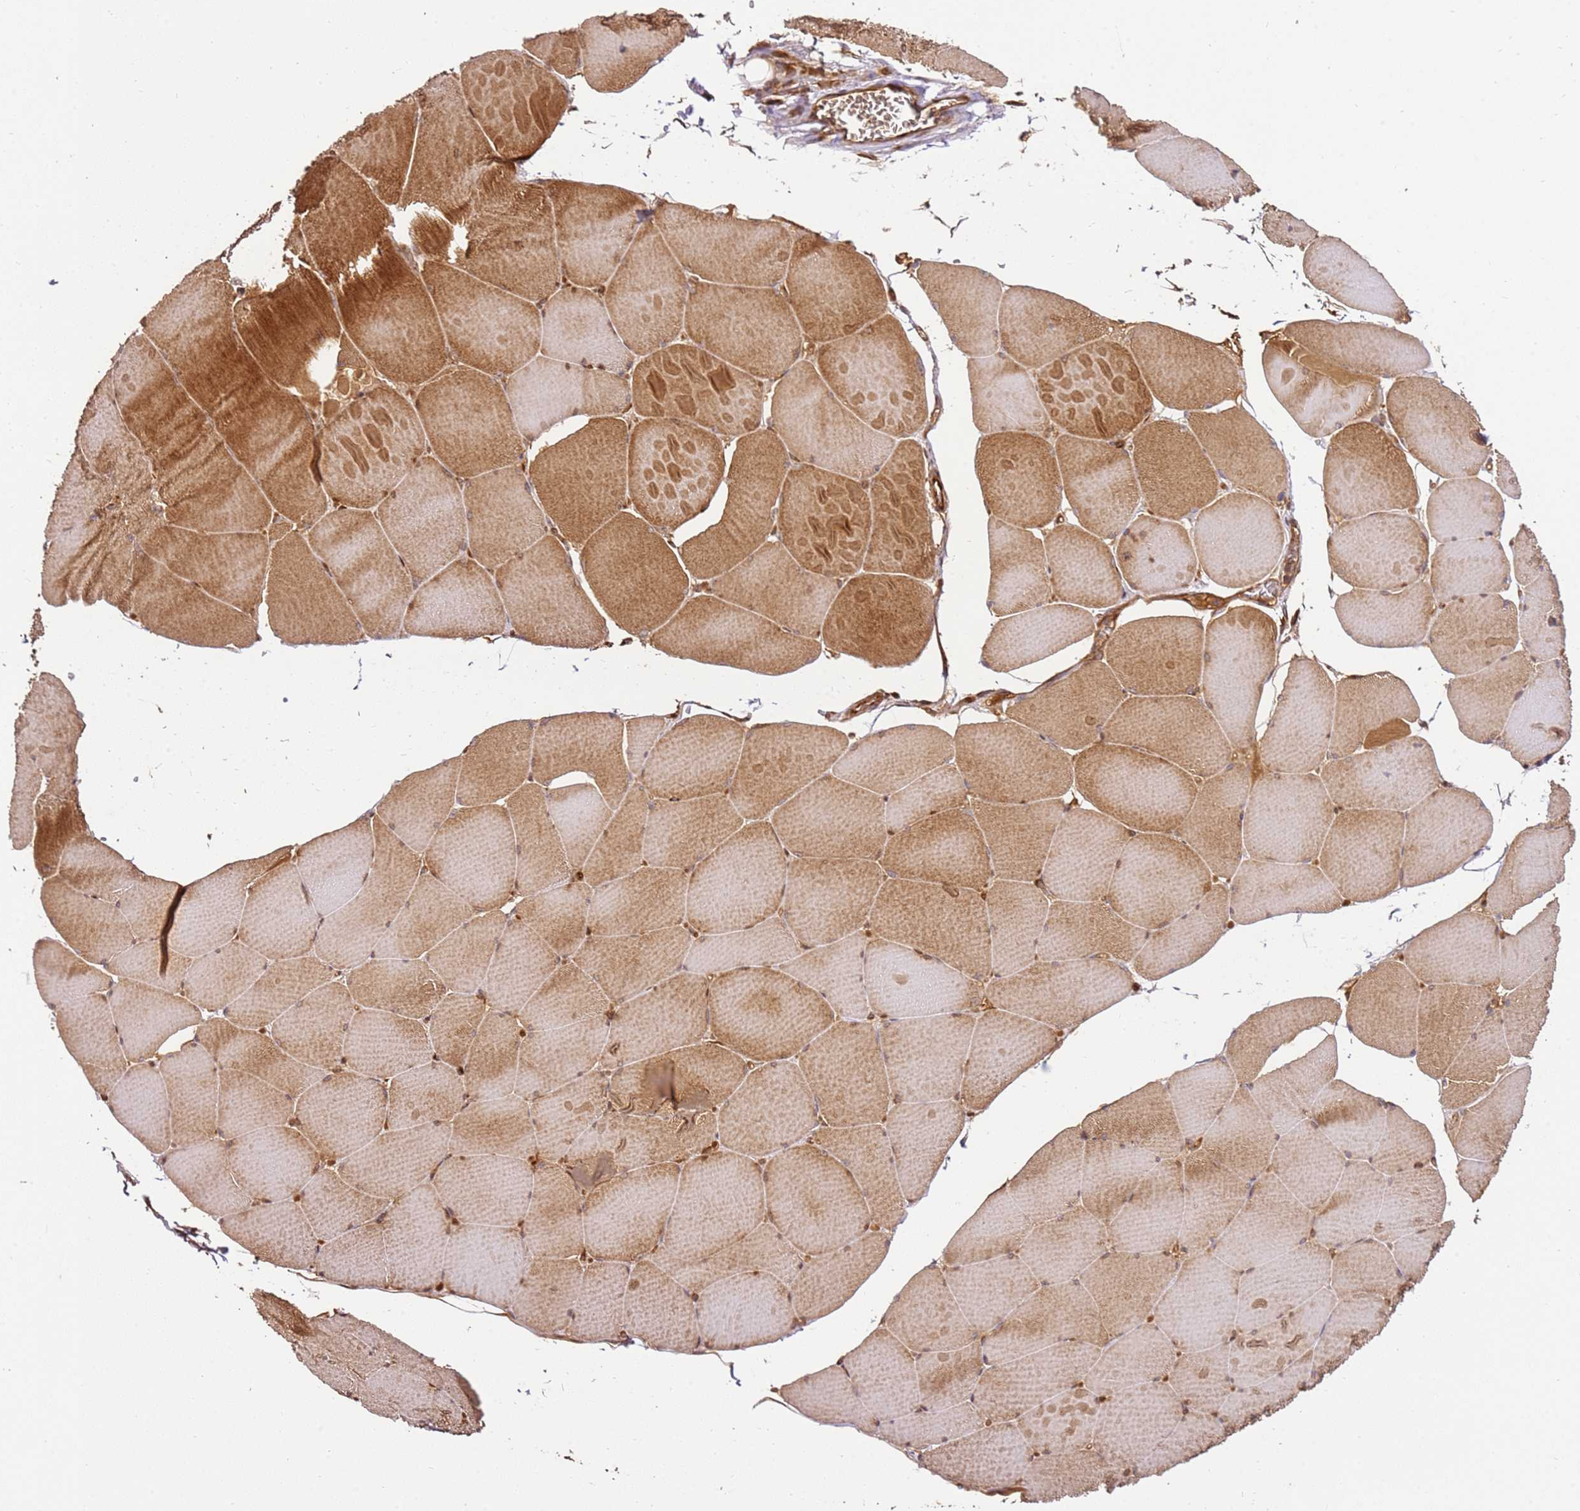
{"staining": {"intensity": "moderate", "quantity": ">75%", "location": "cytoplasmic/membranous"}, "tissue": "skeletal muscle", "cell_type": "Myocytes", "image_type": "normal", "snomed": [{"axis": "morphology", "description": "Normal tissue, NOS"}, {"axis": "topography", "description": "Skeletal muscle"}, {"axis": "topography", "description": "Head-Neck"}], "caption": "The photomicrograph reveals staining of benign skeletal muscle, revealing moderate cytoplasmic/membranous protein positivity (brown color) within myocytes. (brown staining indicates protein expression, while blue staining denotes nuclei).", "gene": "KATNAL2", "patient": {"sex": "male", "age": 66}}